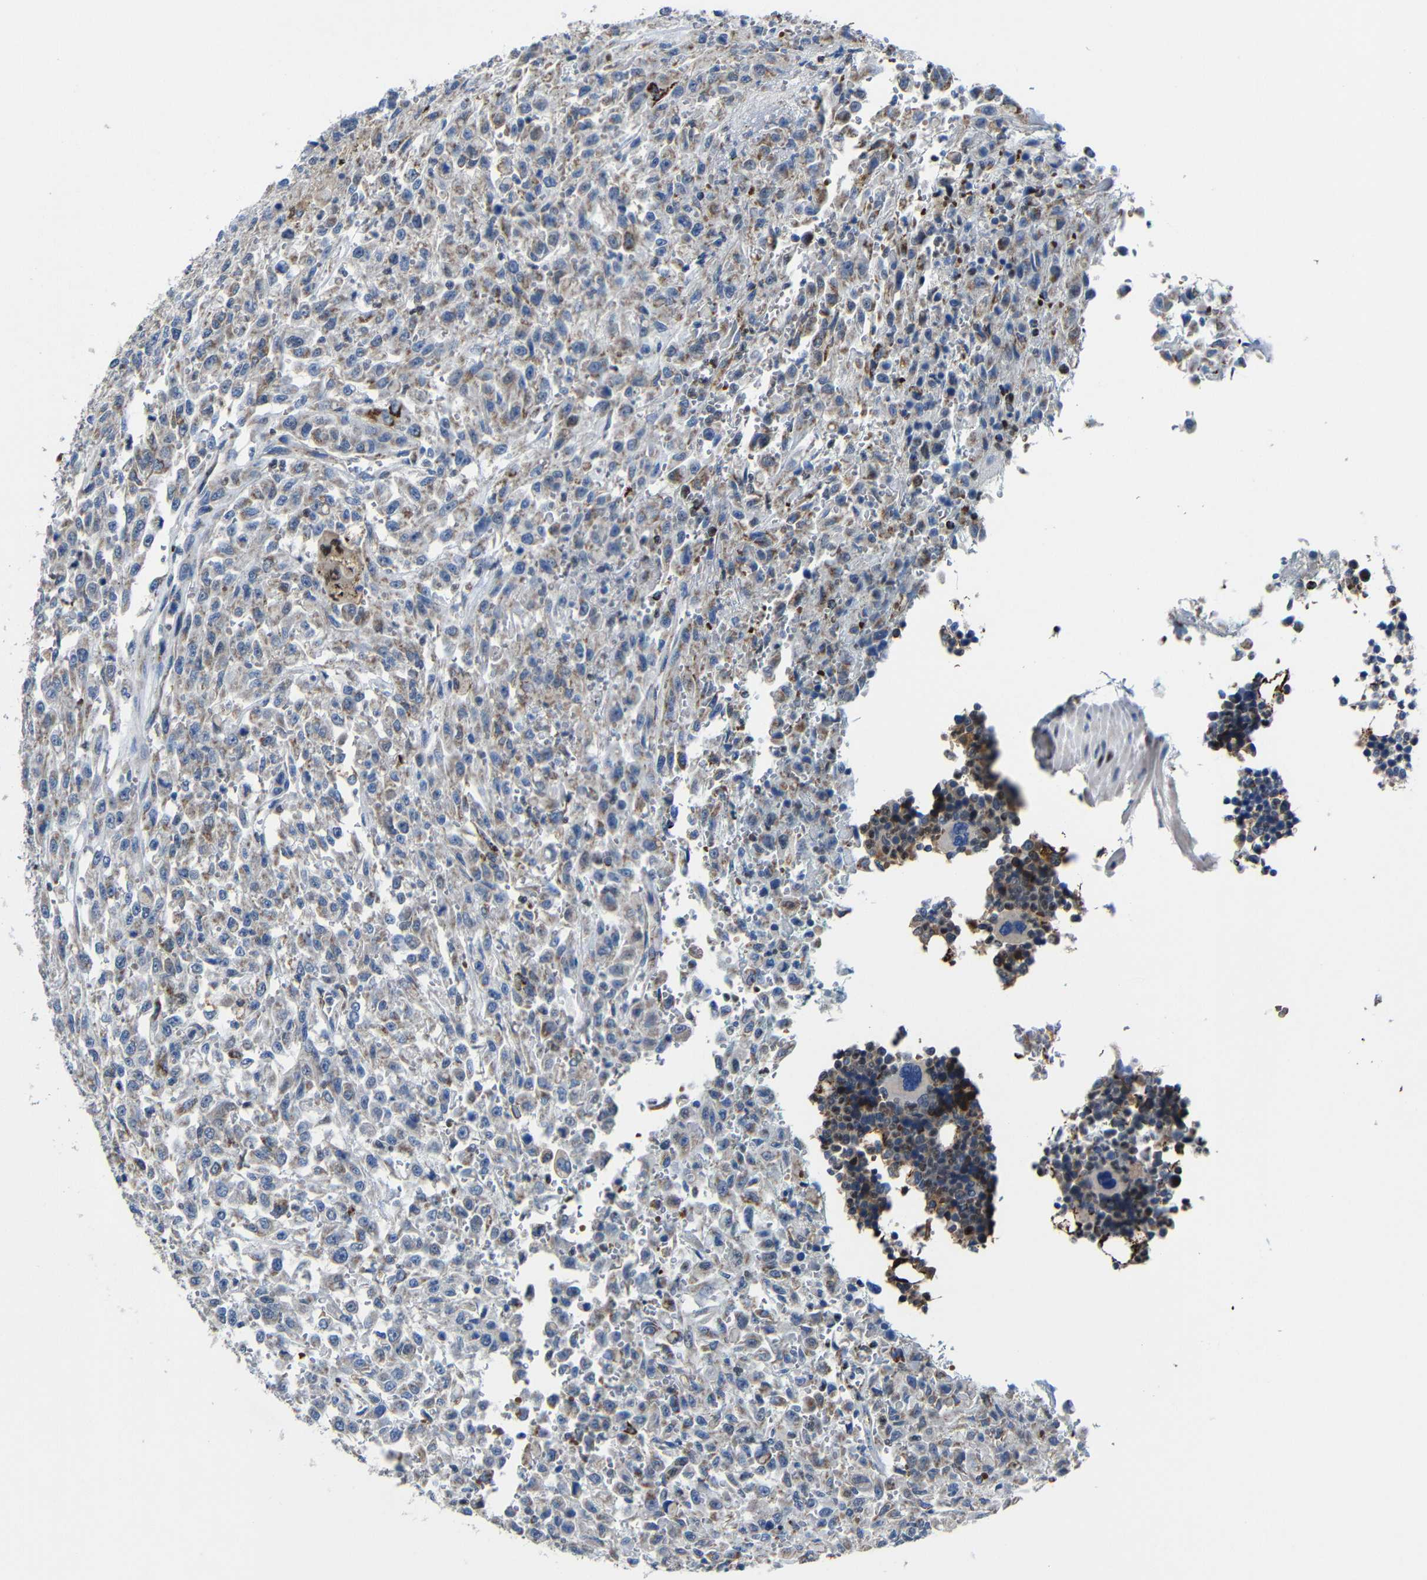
{"staining": {"intensity": "weak", "quantity": "<25%", "location": "cytoplasmic/membranous"}, "tissue": "urothelial cancer", "cell_type": "Tumor cells", "image_type": "cancer", "snomed": [{"axis": "morphology", "description": "Urothelial carcinoma, High grade"}, {"axis": "topography", "description": "Urinary bladder"}], "caption": "Immunohistochemistry (IHC) of urothelial cancer reveals no expression in tumor cells. (DAB immunohistochemistry, high magnification).", "gene": "CA5B", "patient": {"sex": "male", "age": 46}}